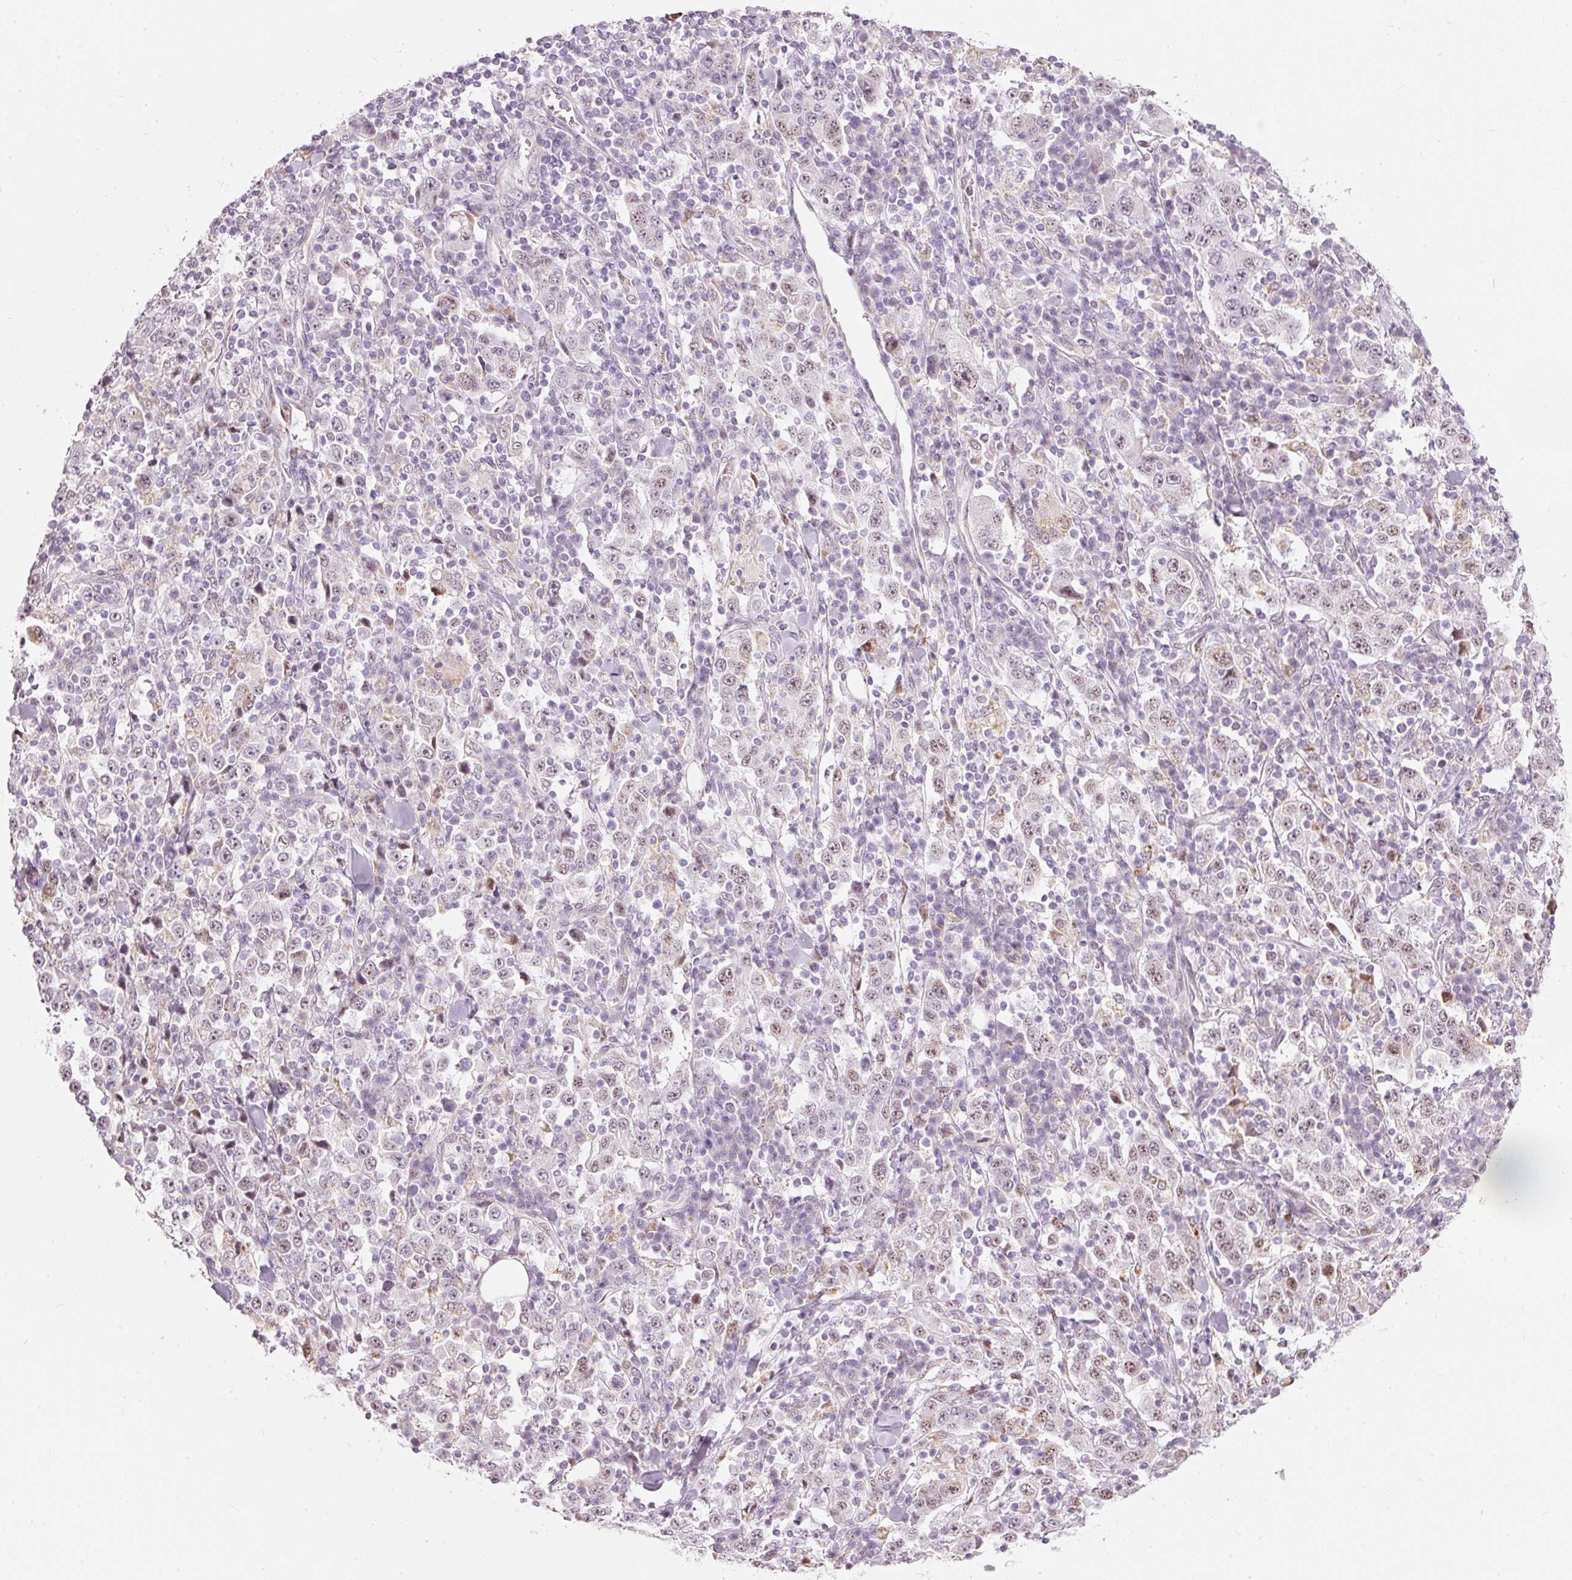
{"staining": {"intensity": "weak", "quantity": "<25%", "location": "nuclear"}, "tissue": "stomach cancer", "cell_type": "Tumor cells", "image_type": "cancer", "snomed": [{"axis": "morphology", "description": "Normal tissue, NOS"}, {"axis": "morphology", "description": "Adenocarcinoma, NOS"}, {"axis": "topography", "description": "Stomach, upper"}, {"axis": "topography", "description": "Stomach"}], "caption": "High power microscopy micrograph of an IHC histopathology image of stomach cancer, revealing no significant expression in tumor cells.", "gene": "RNF39", "patient": {"sex": "male", "age": 59}}